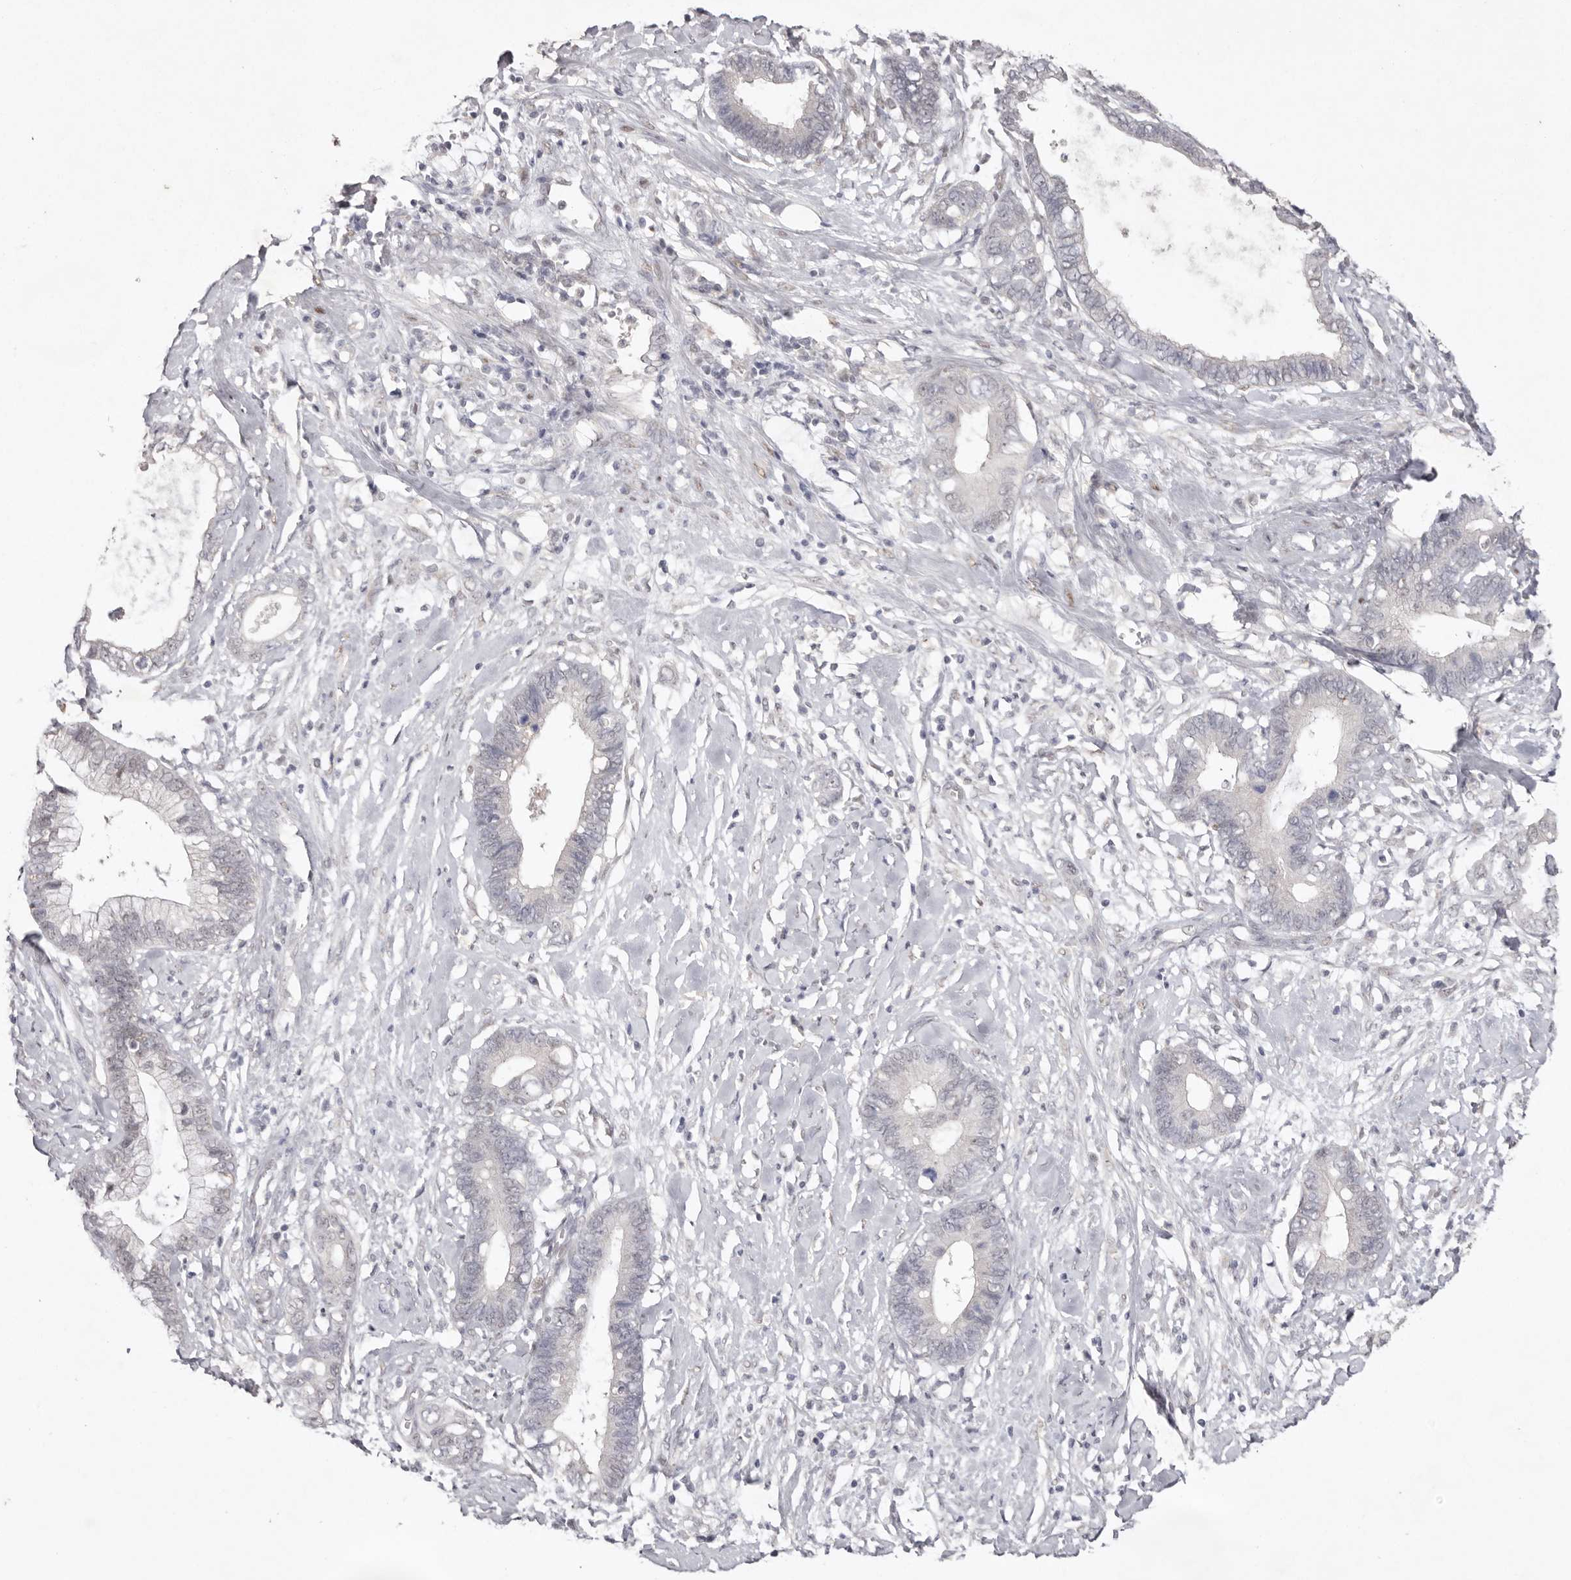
{"staining": {"intensity": "negative", "quantity": "none", "location": "none"}, "tissue": "cervical cancer", "cell_type": "Tumor cells", "image_type": "cancer", "snomed": [{"axis": "morphology", "description": "Adenocarcinoma, NOS"}, {"axis": "topography", "description": "Cervix"}], "caption": "IHC micrograph of neoplastic tissue: human cervical cancer (adenocarcinoma) stained with DAB demonstrates no significant protein staining in tumor cells.", "gene": "TADA1", "patient": {"sex": "female", "age": 44}}